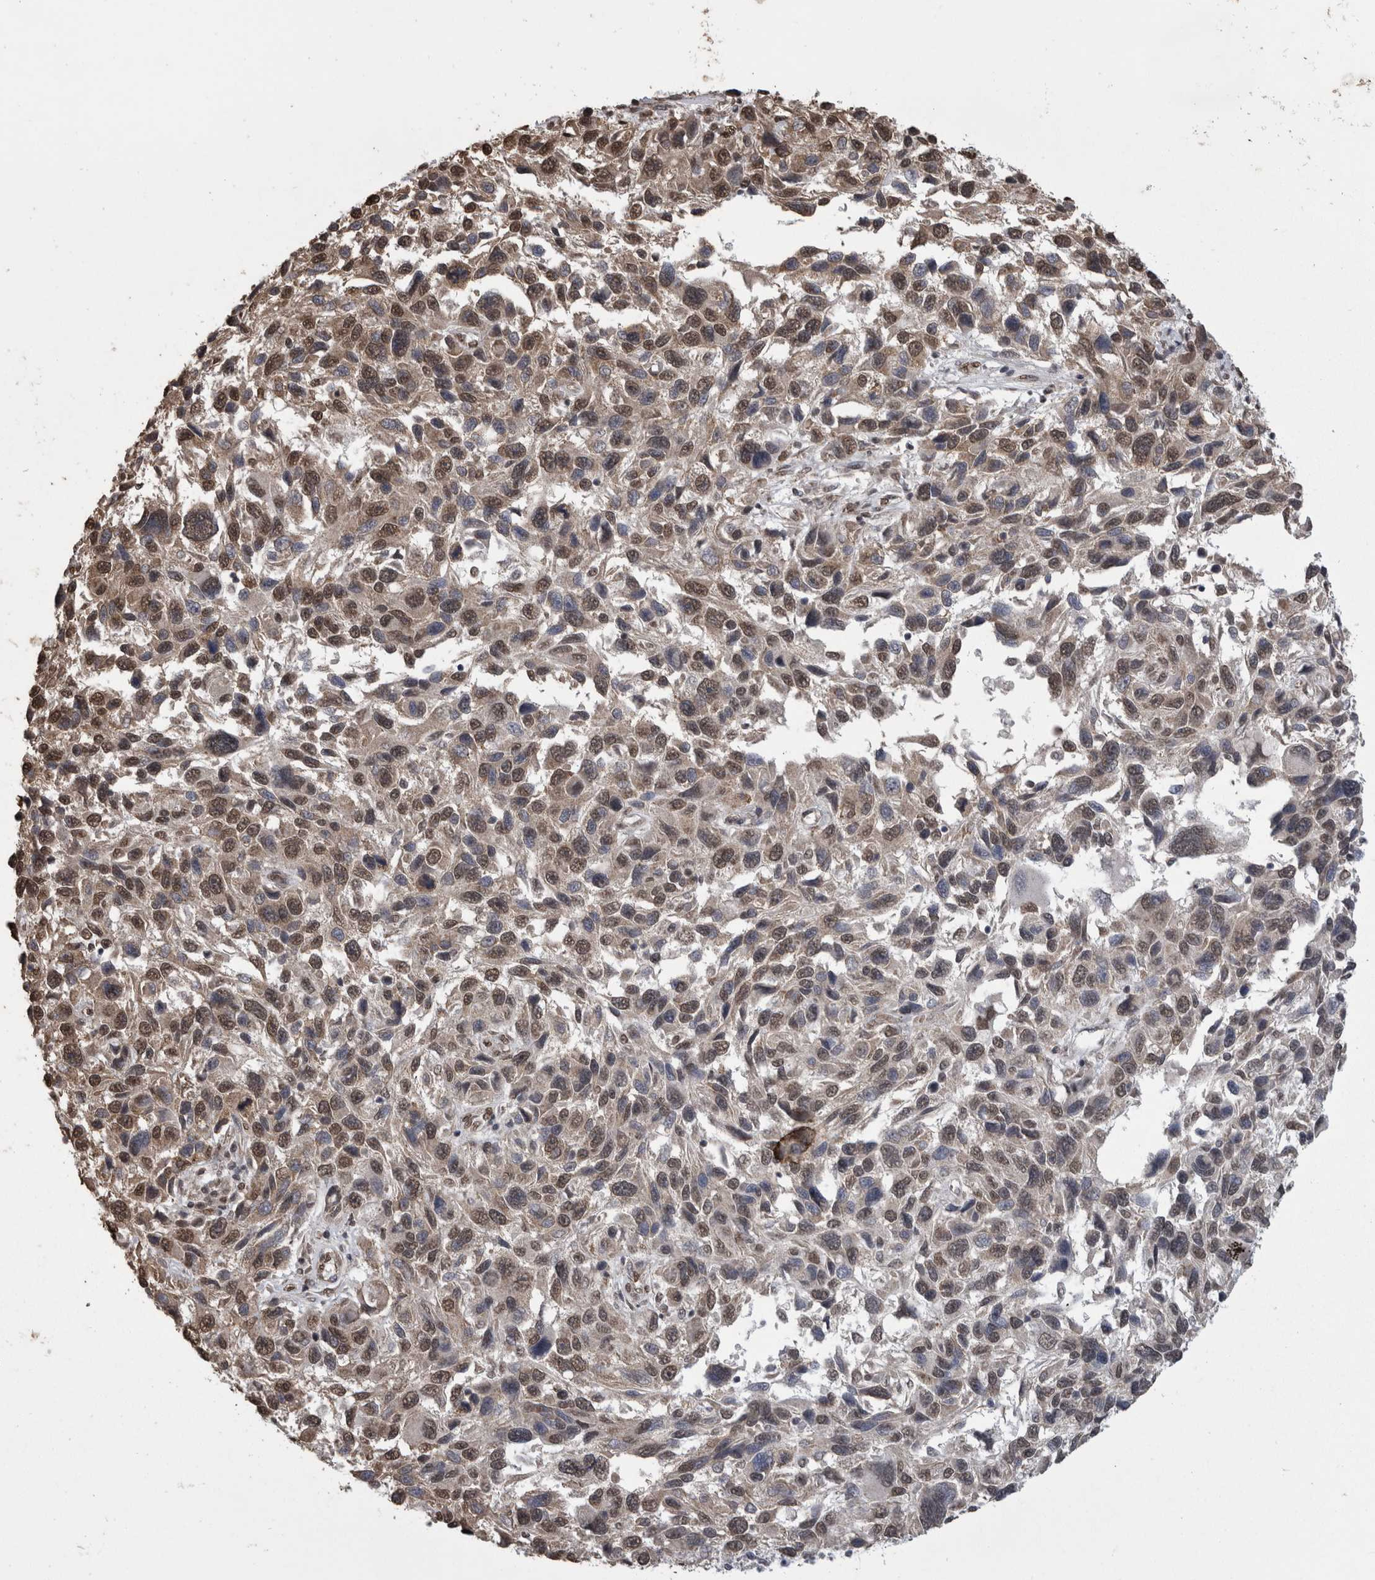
{"staining": {"intensity": "moderate", "quantity": ">75%", "location": "nuclear"}, "tissue": "melanoma", "cell_type": "Tumor cells", "image_type": "cancer", "snomed": [{"axis": "morphology", "description": "Malignant melanoma, NOS"}, {"axis": "topography", "description": "Skin"}], "caption": "This is an image of IHC staining of melanoma, which shows moderate positivity in the nuclear of tumor cells.", "gene": "SMAD7", "patient": {"sex": "male", "age": 53}}